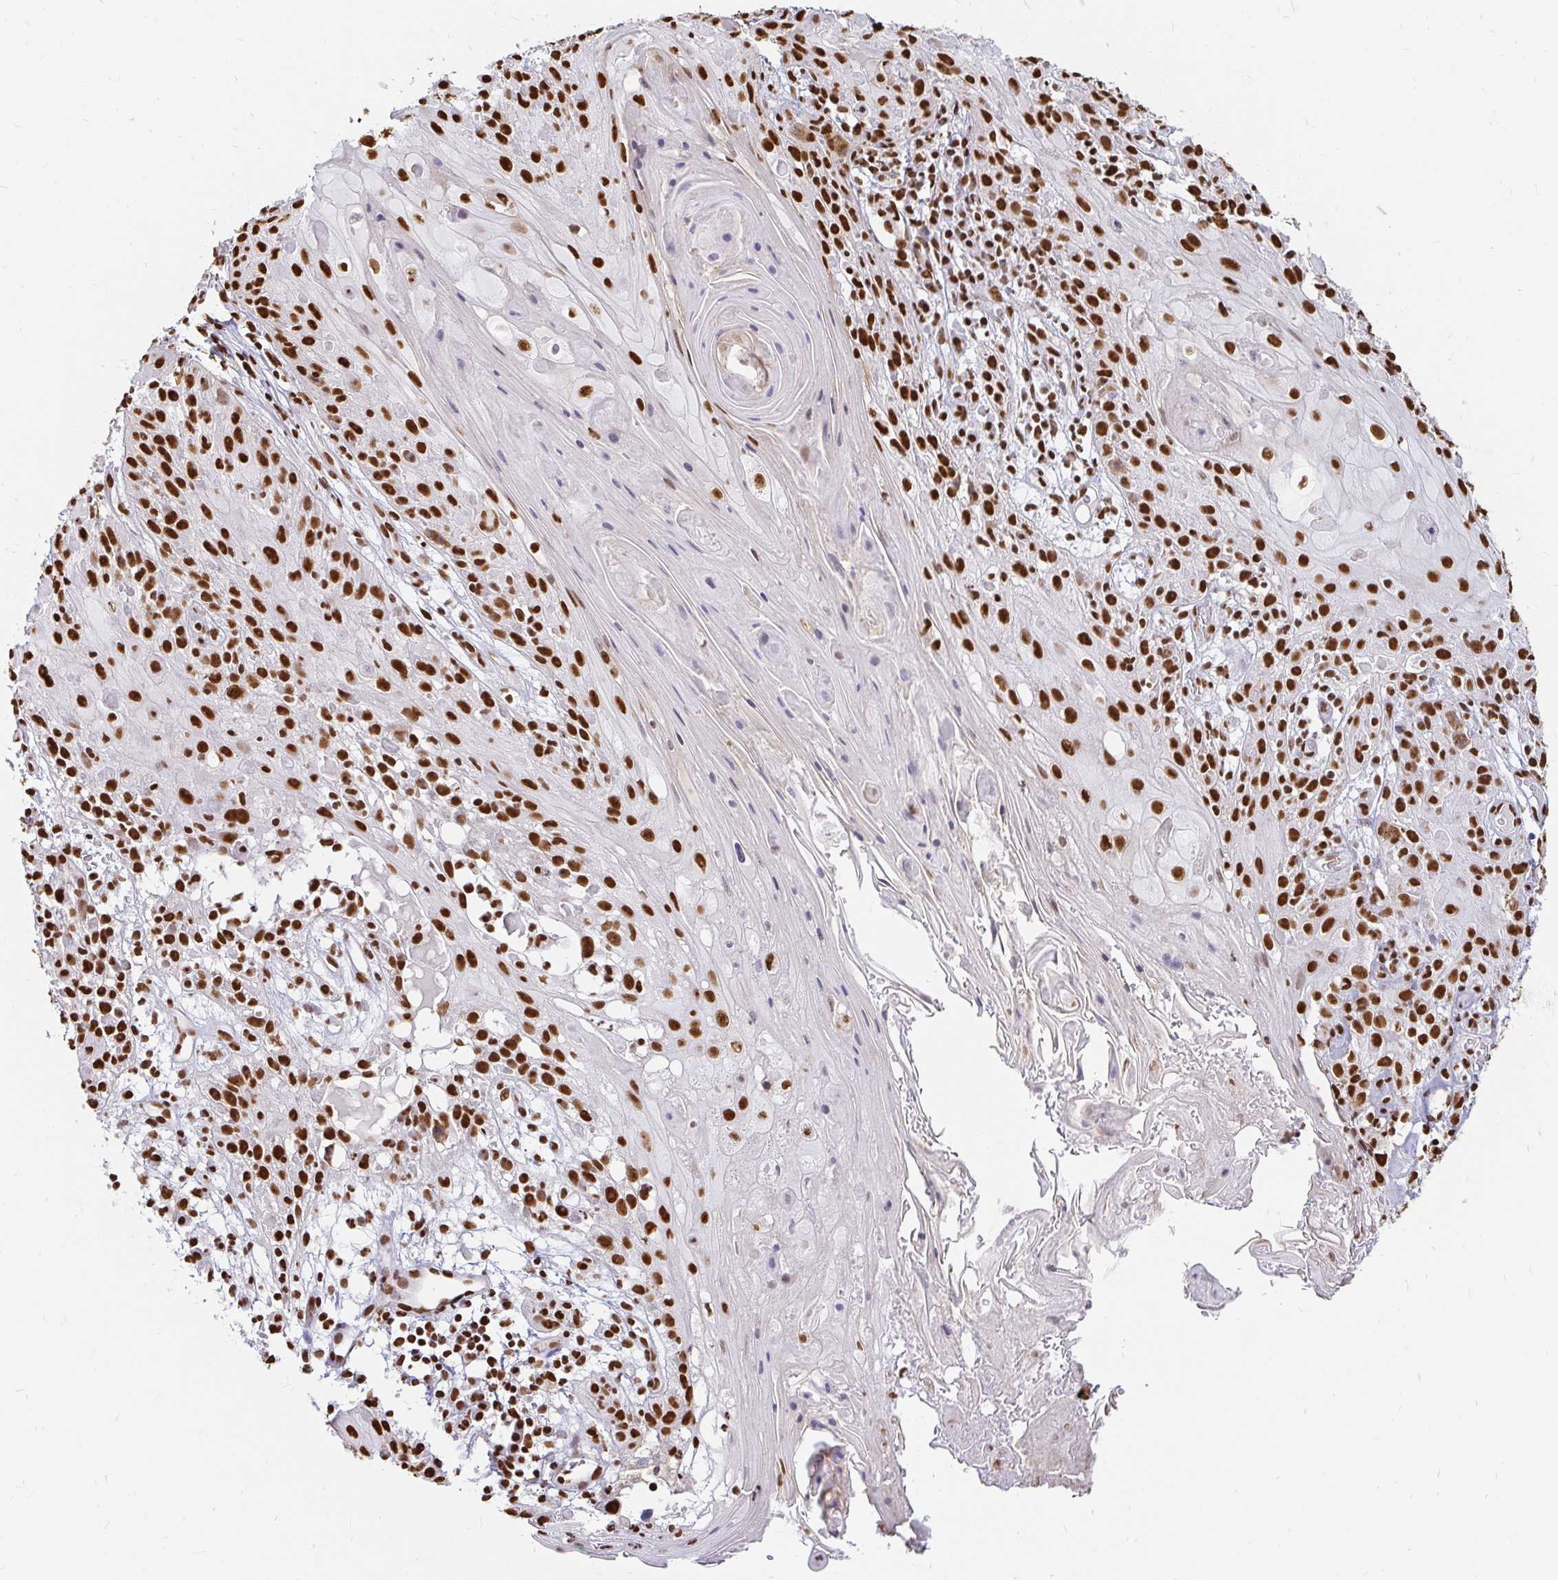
{"staining": {"intensity": "strong", "quantity": ">75%", "location": "nuclear"}, "tissue": "skin cancer", "cell_type": "Tumor cells", "image_type": "cancer", "snomed": [{"axis": "morphology", "description": "Squamous cell carcinoma, NOS"}, {"axis": "topography", "description": "Skin"}, {"axis": "topography", "description": "Vulva"}], "caption": "Strong nuclear staining for a protein is identified in approximately >75% of tumor cells of skin squamous cell carcinoma using immunohistochemistry (IHC).", "gene": "HNRNPU", "patient": {"sex": "female", "age": 76}}